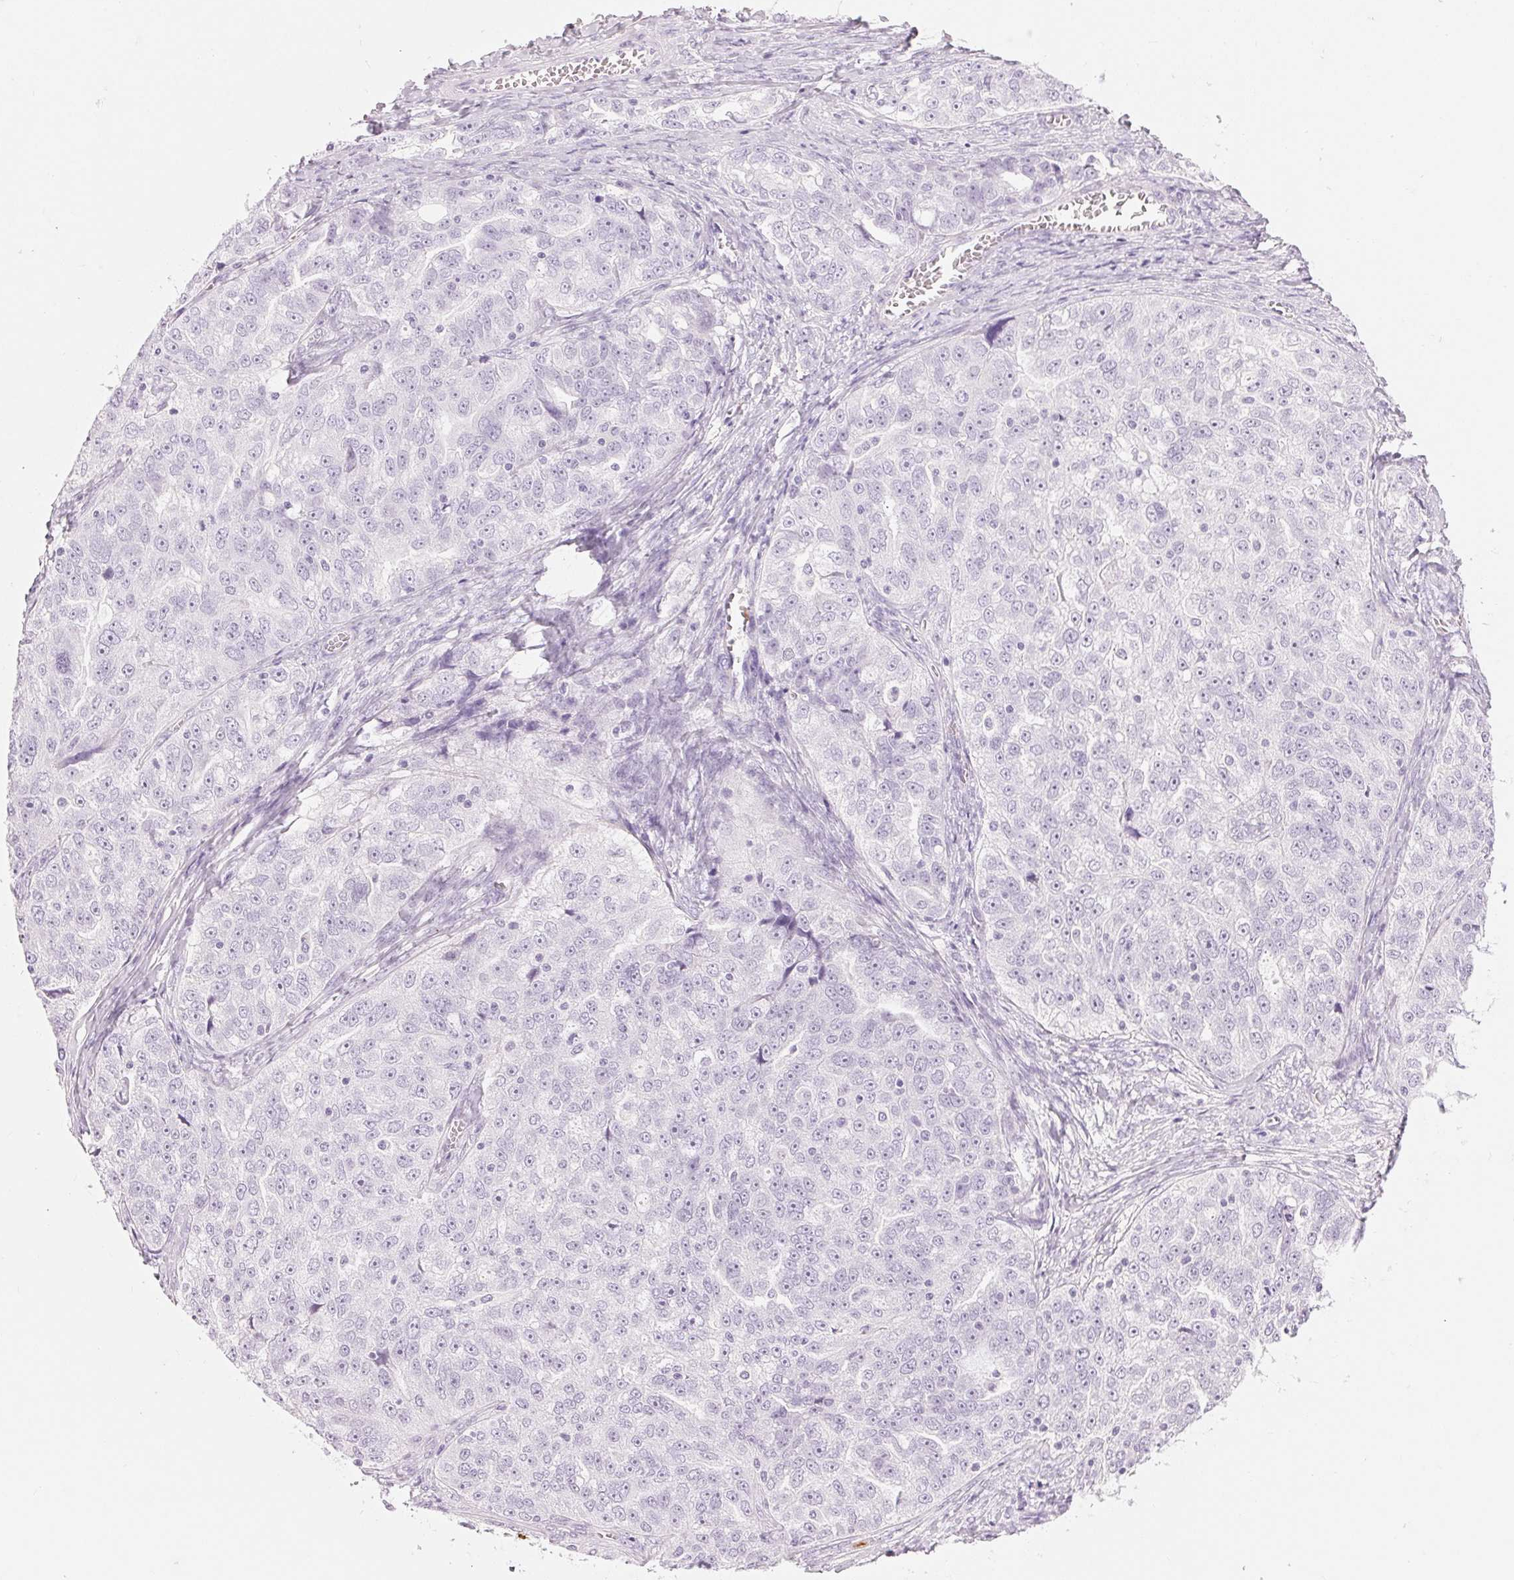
{"staining": {"intensity": "negative", "quantity": "none", "location": "none"}, "tissue": "ovarian cancer", "cell_type": "Tumor cells", "image_type": "cancer", "snomed": [{"axis": "morphology", "description": "Cystadenocarcinoma, serous, NOS"}, {"axis": "topography", "description": "Ovary"}], "caption": "High power microscopy image of an immunohistochemistry micrograph of serous cystadenocarcinoma (ovarian), revealing no significant positivity in tumor cells.", "gene": "KLK7", "patient": {"sex": "female", "age": 51}}